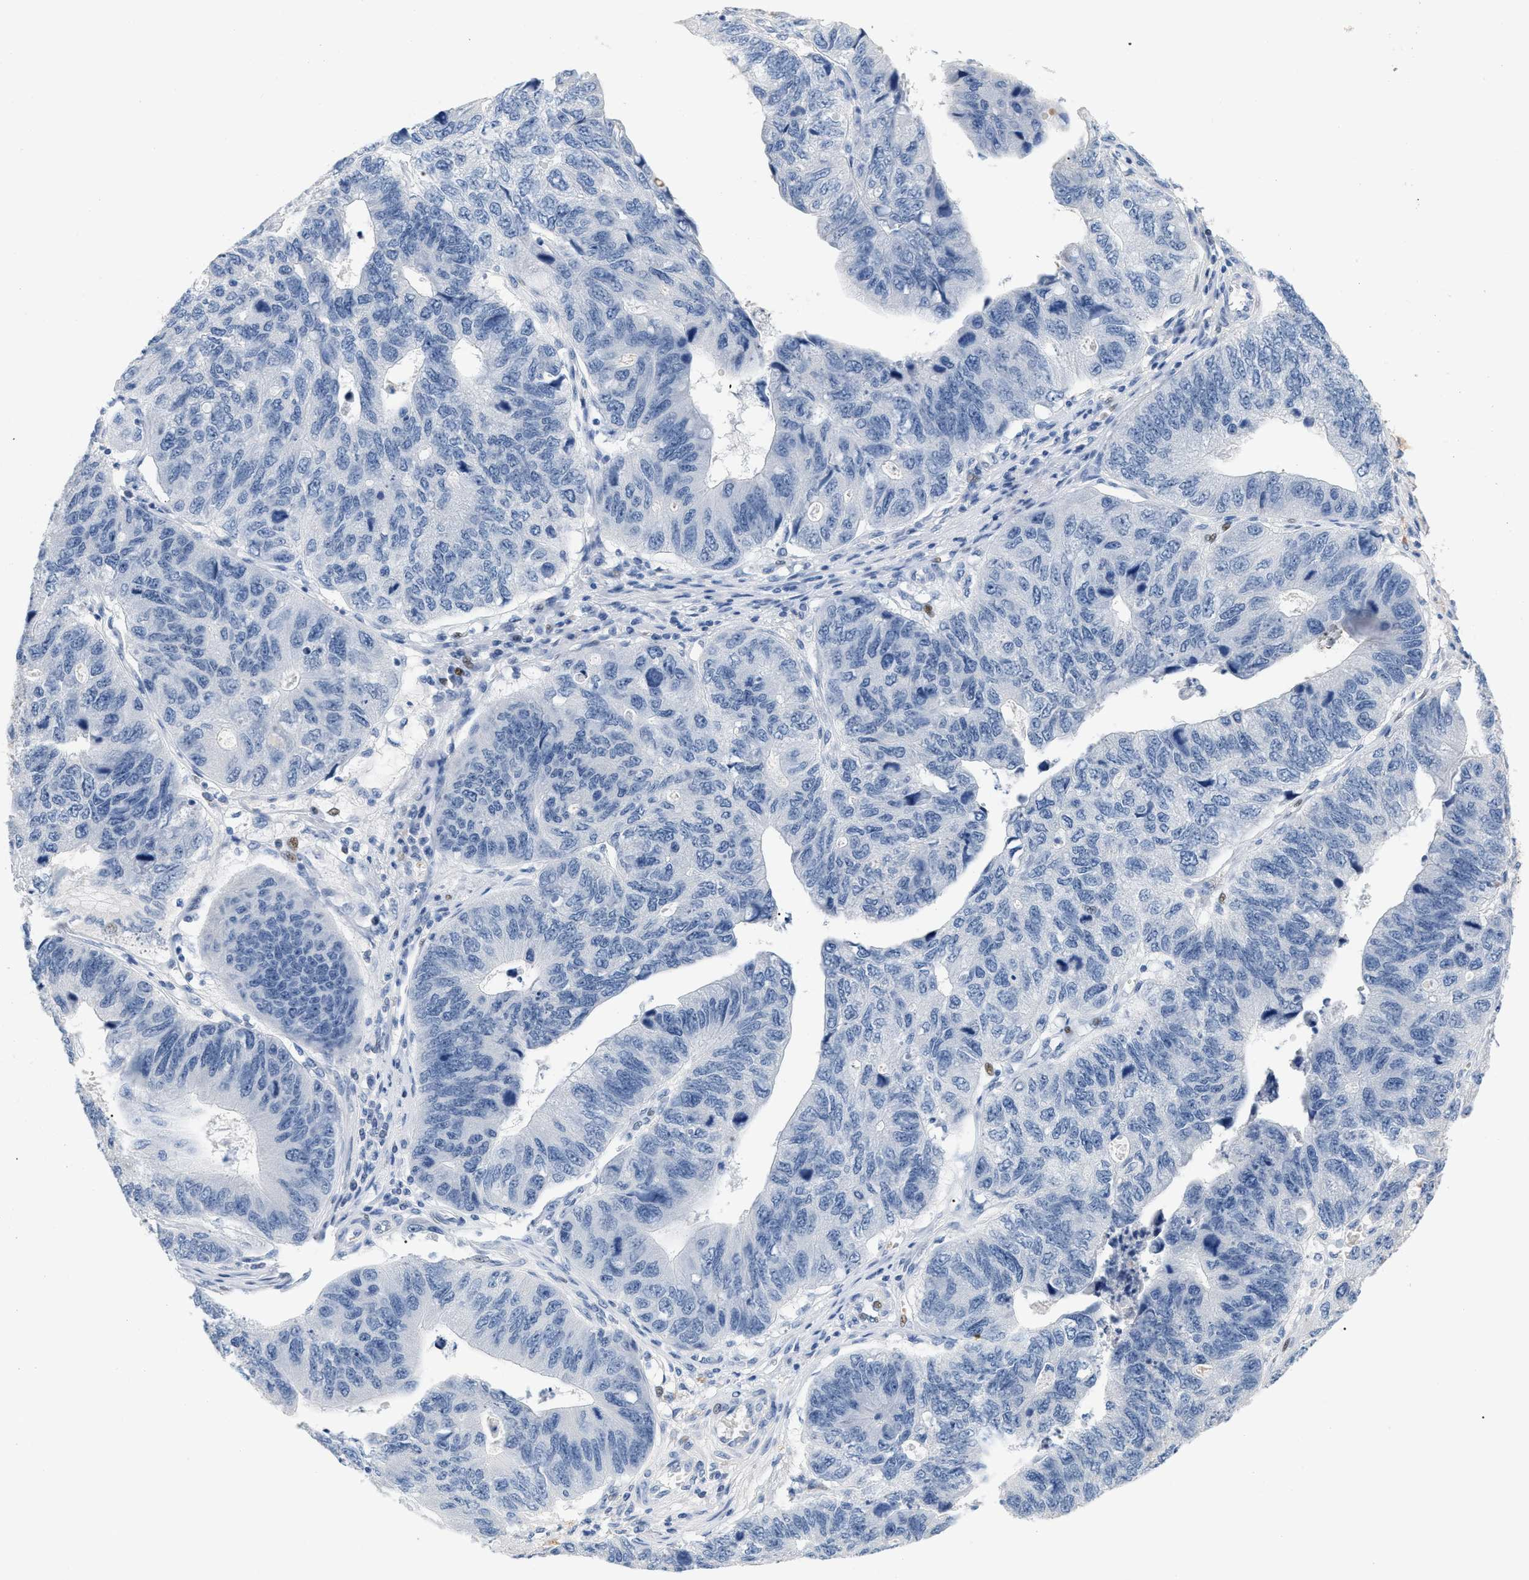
{"staining": {"intensity": "negative", "quantity": "none", "location": "none"}, "tissue": "stomach cancer", "cell_type": "Tumor cells", "image_type": "cancer", "snomed": [{"axis": "morphology", "description": "Adenocarcinoma, NOS"}, {"axis": "topography", "description": "Stomach"}], "caption": "DAB immunohistochemical staining of stomach adenocarcinoma shows no significant positivity in tumor cells.", "gene": "CFH", "patient": {"sex": "male", "age": 59}}